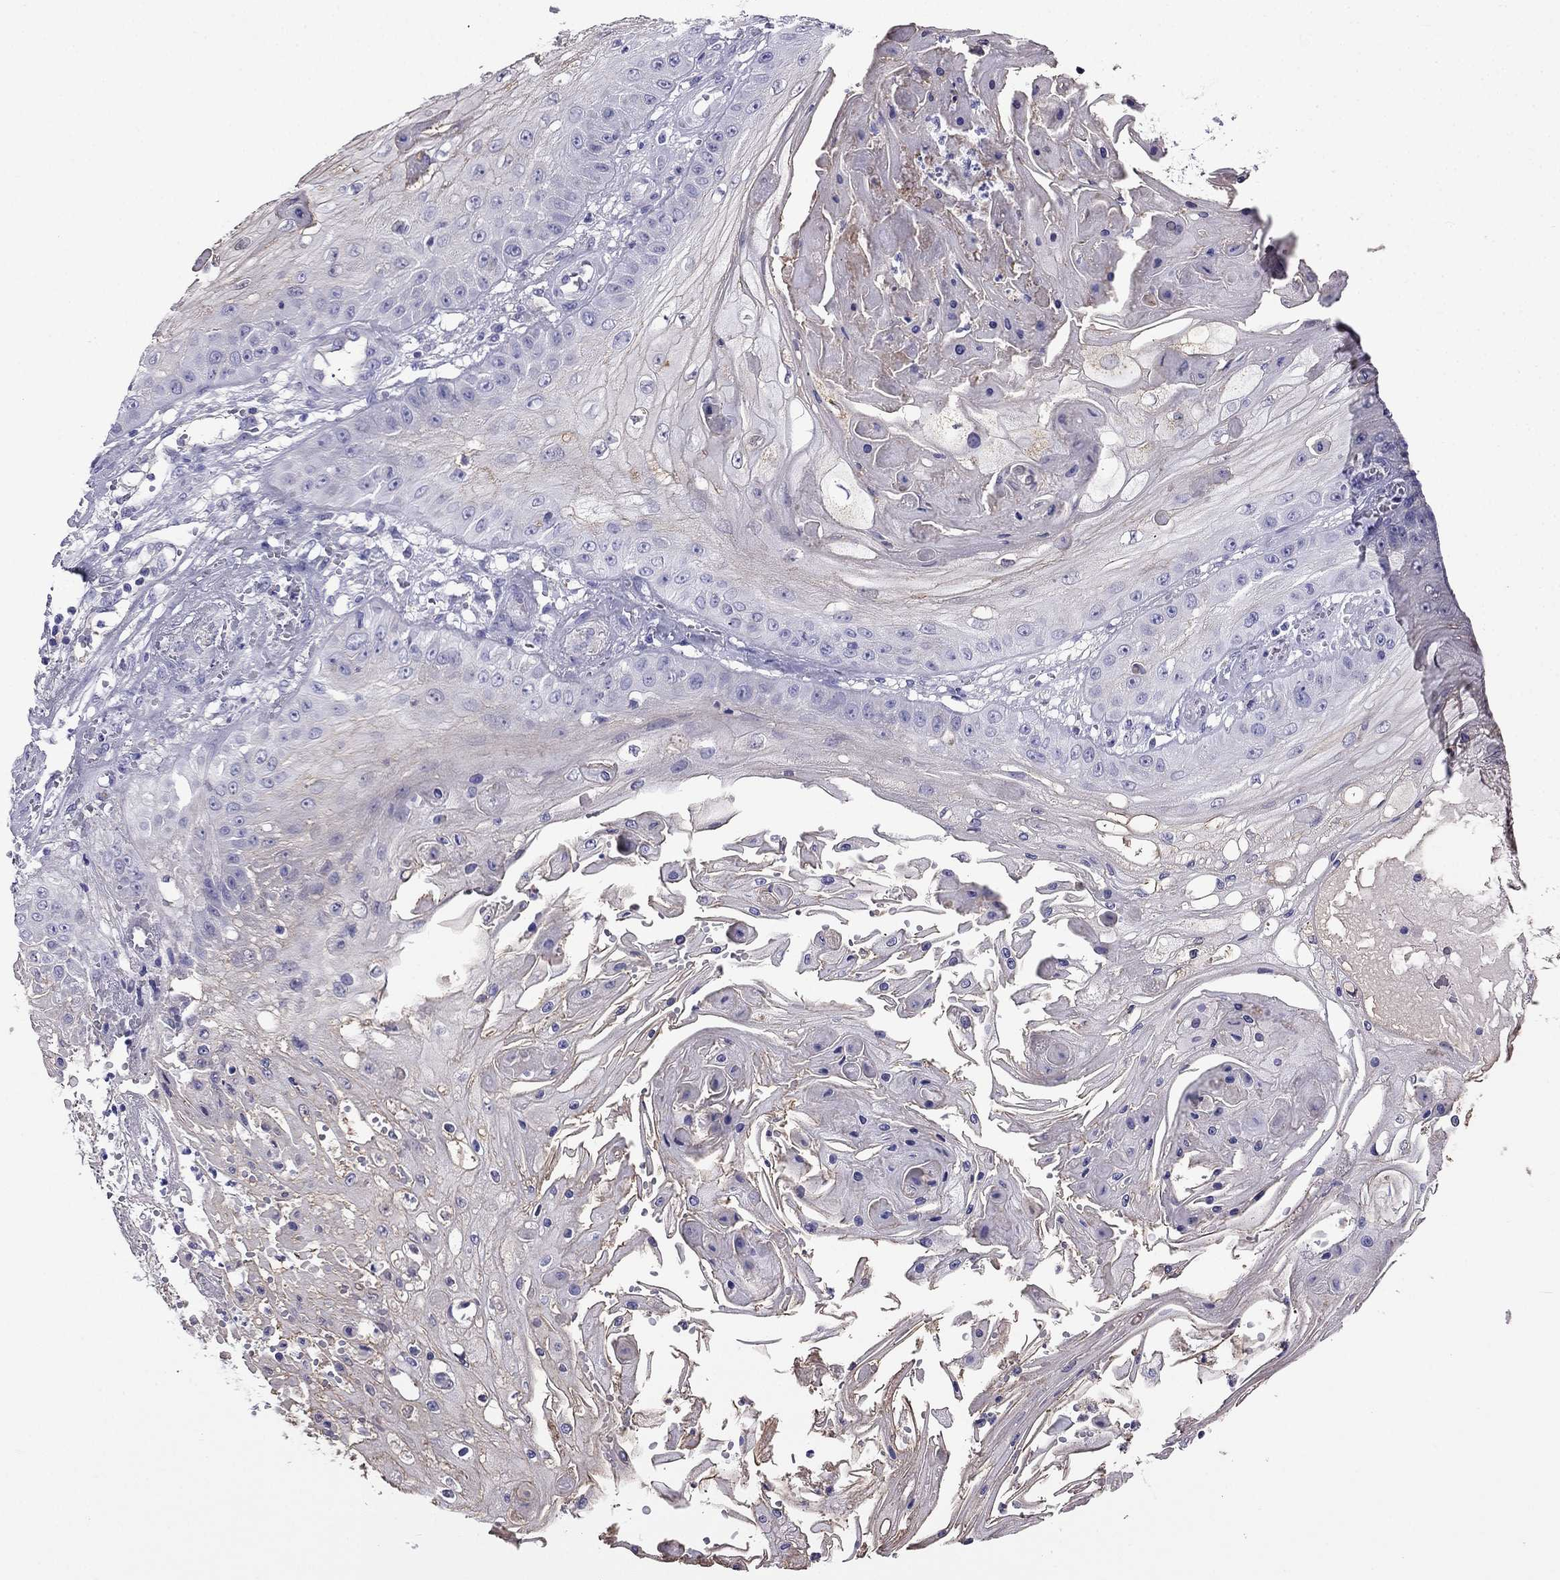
{"staining": {"intensity": "negative", "quantity": "none", "location": "none"}, "tissue": "skin cancer", "cell_type": "Tumor cells", "image_type": "cancer", "snomed": [{"axis": "morphology", "description": "Squamous cell carcinoma, NOS"}, {"axis": "topography", "description": "Skin"}], "caption": "An image of human squamous cell carcinoma (skin) is negative for staining in tumor cells.", "gene": "TBC1D21", "patient": {"sex": "male", "age": 70}}